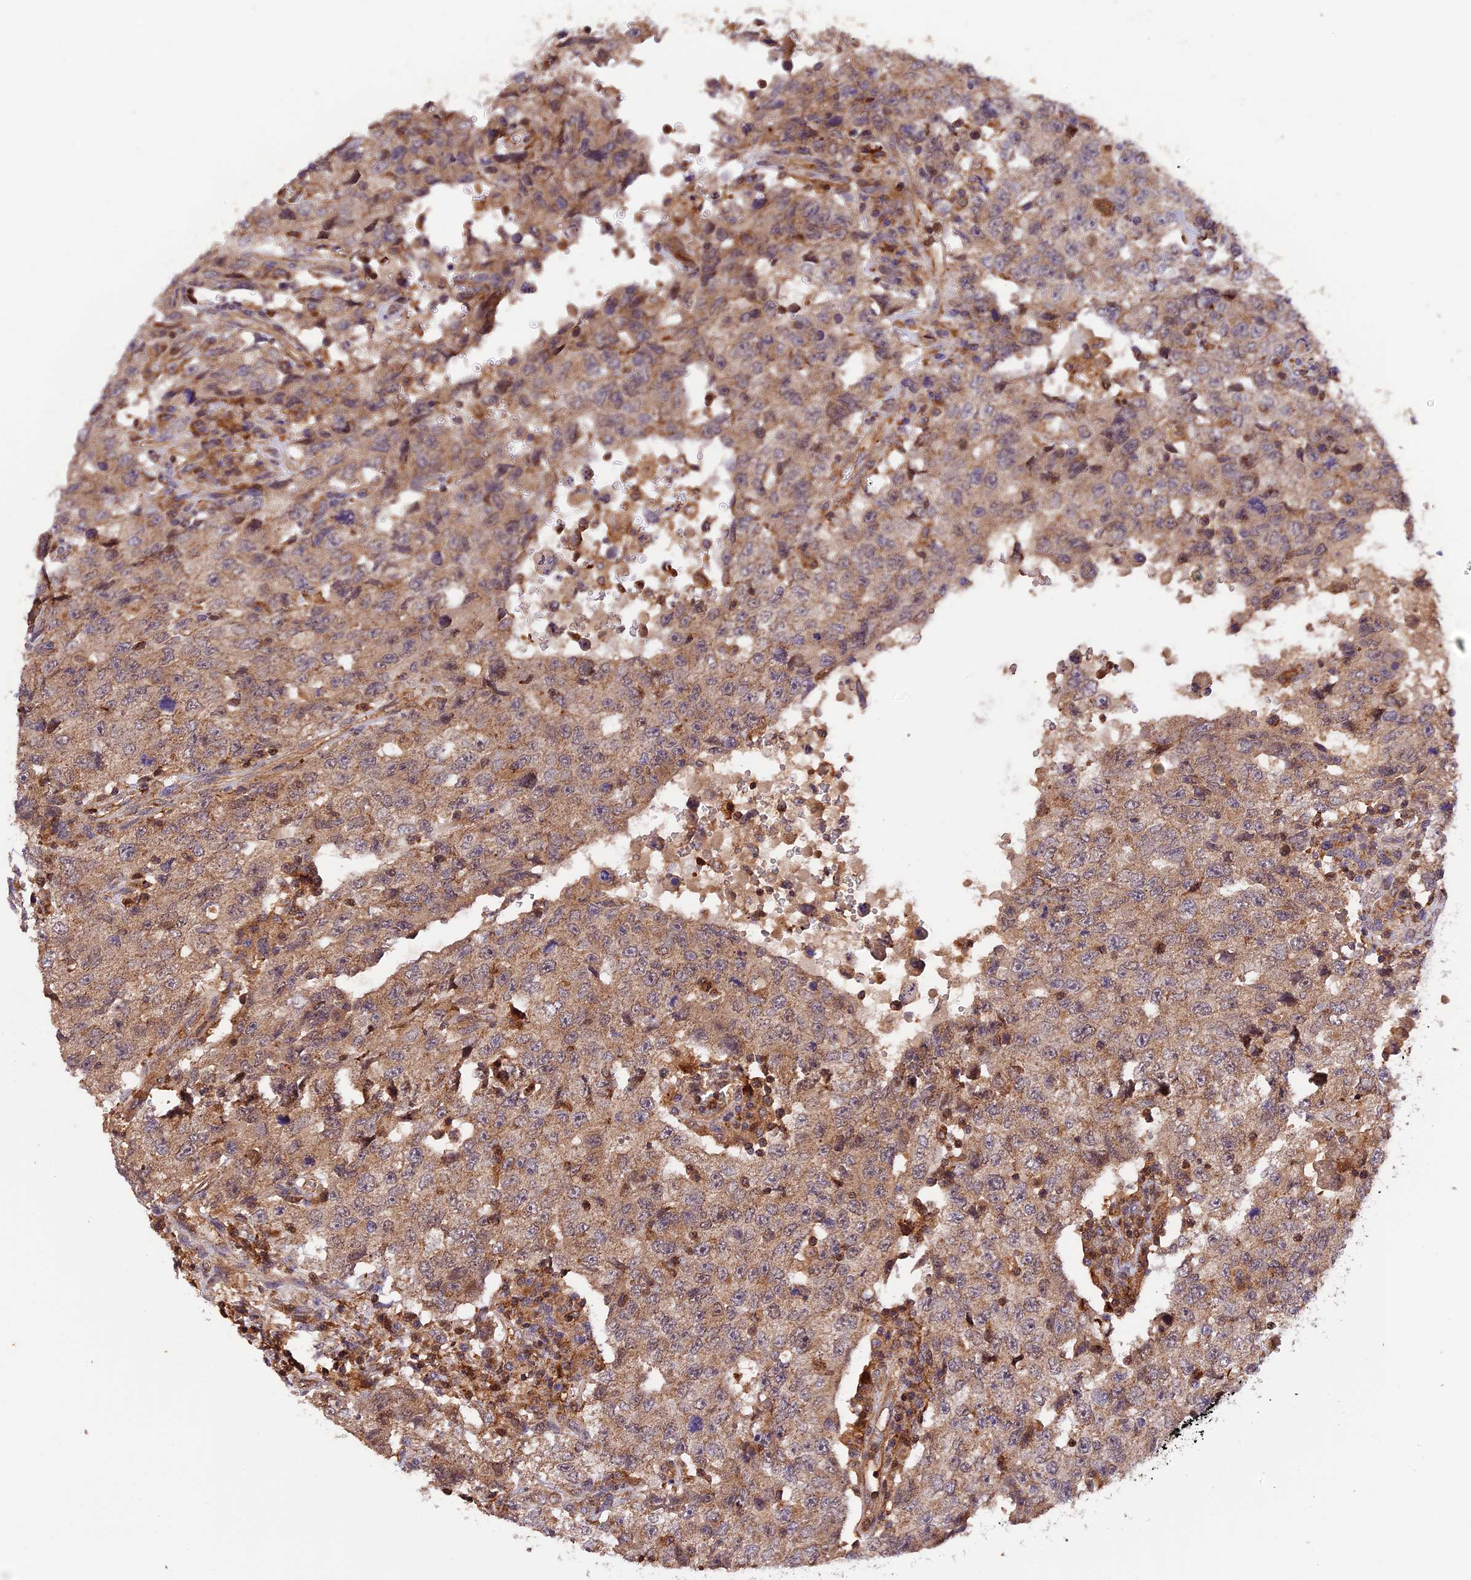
{"staining": {"intensity": "weak", "quantity": ">75%", "location": "cytoplasmic/membranous"}, "tissue": "testis cancer", "cell_type": "Tumor cells", "image_type": "cancer", "snomed": [{"axis": "morphology", "description": "Carcinoma, Embryonal, NOS"}, {"axis": "topography", "description": "Testis"}], "caption": "IHC staining of testis cancer (embryonal carcinoma), which shows low levels of weak cytoplasmic/membranous staining in approximately >75% of tumor cells indicating weak cytoplasmic/membranous protein positivity. The staining was performed using DAB (brown) for protein detection and nuclei were counterstained in hematoxylin (blue).", "gene": "PEX3", "patient": {"sex": "male", "age": 26}}